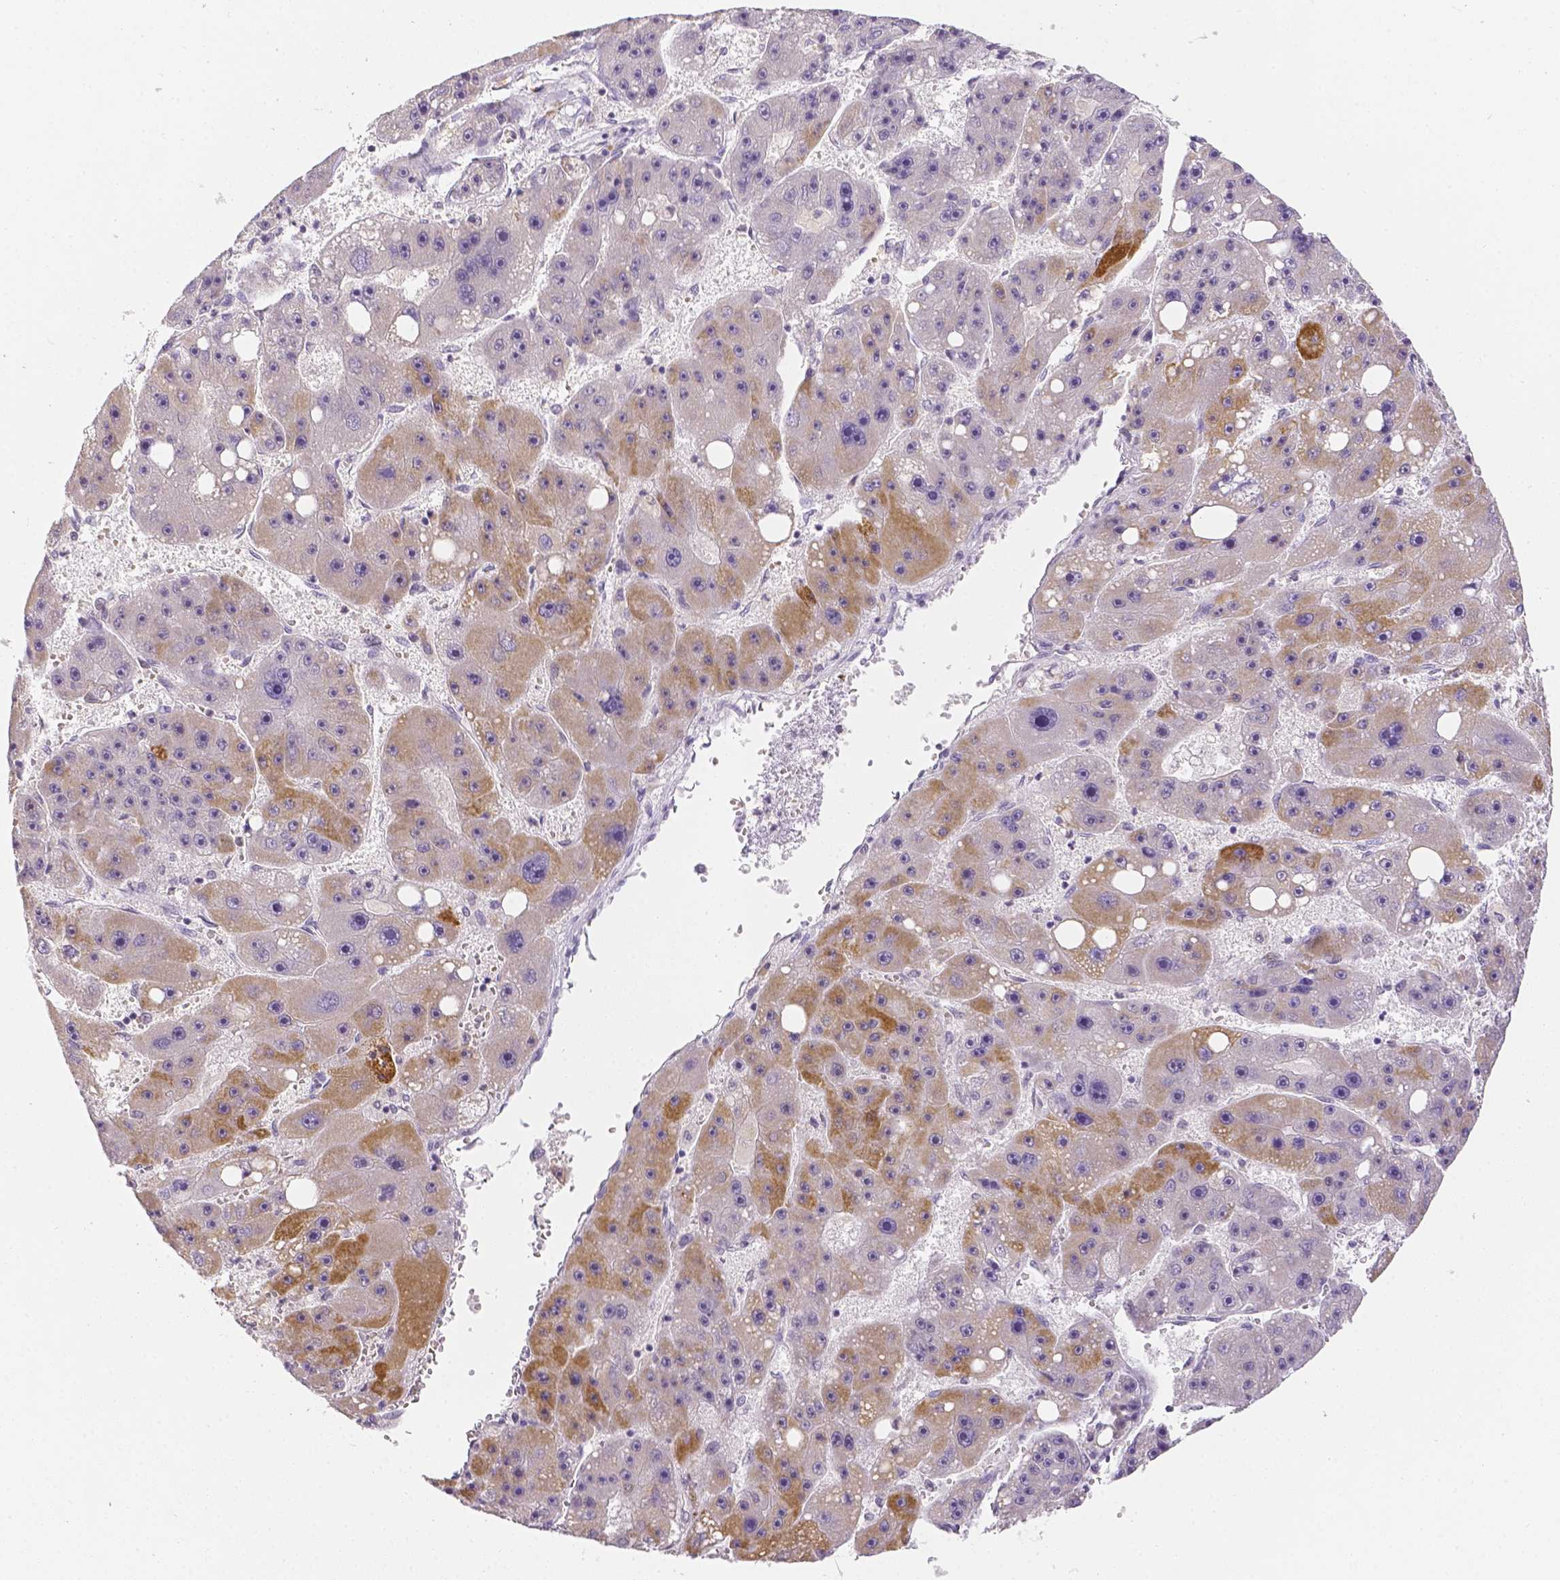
{"staining": {"intensity": "moderate", "quantity": "<25%", "location": "cytoplasmic/membranous"}, "tissue": "liver cancer", "cell_type": "Tumor cells", "image_type": "cancer", "snomed": [{"axis": "morphology", "description": "Carcinoma, Hepatocellular, NOS"}, {"axis": "topography", "description": "Liver"}], "caption": "IHC of hepatocellular carcinoma (liver) displays low levels of moderate cytoplasmic/membranous staining in approximately <25% of tumor cells.", "gene": "ZNF280B", "patient": {"sex": "female", "age": 61}}